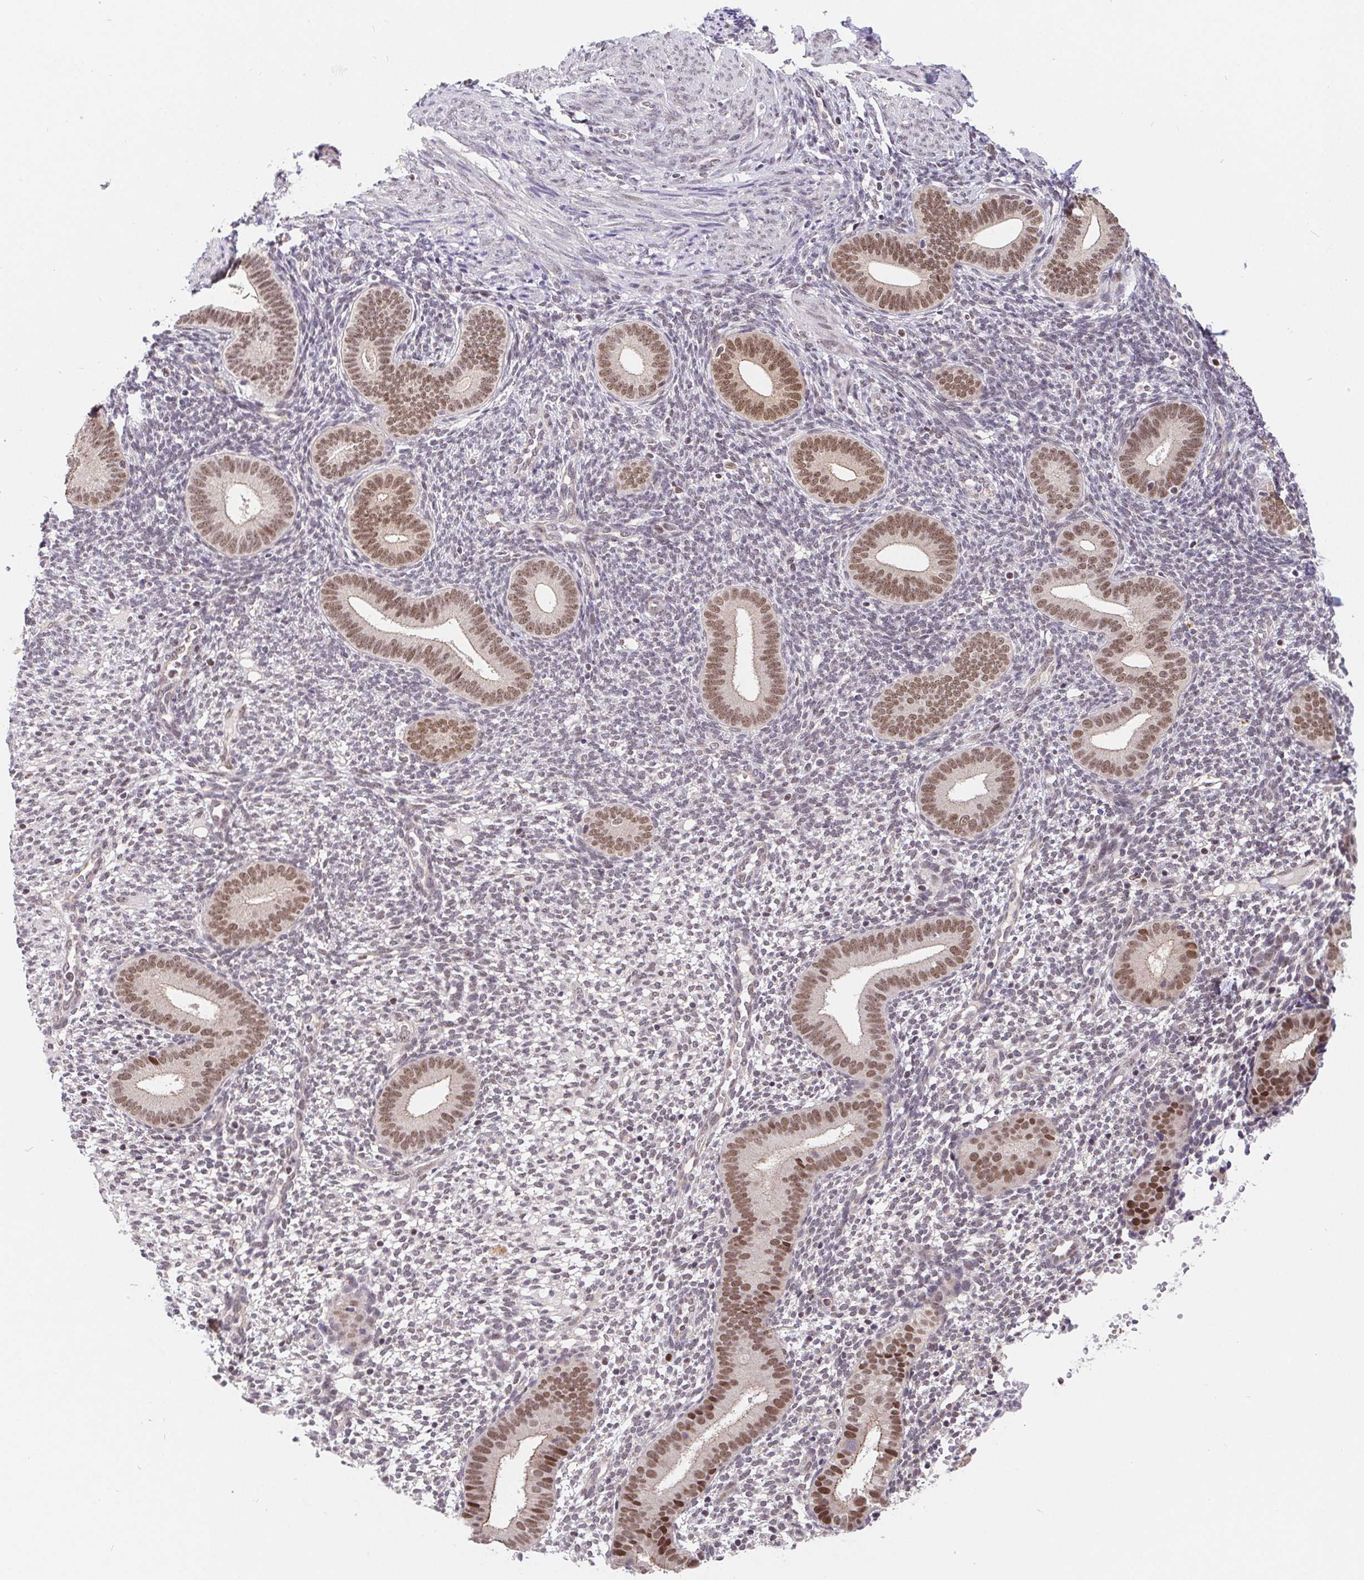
{"staining": {"intensity": "weak", "quantity": "<25%", "location": "nuclear"}, "tissue": "endometrium", "cell_type": "Cells in endometrial stroma", "image_type": "normal", "snomed": [{"axis": "morphology", "description": "Normal tissue, NOS"}, {"axis": "topography", "description": "Endometrium"}], "caption": "IHC image of normal human endometrium stained for a protein (brown), which exhibits no expression in cells in endometrial stroma.", "gene": "POU2F1", "patient": {"sex": "female", "age": 40}}